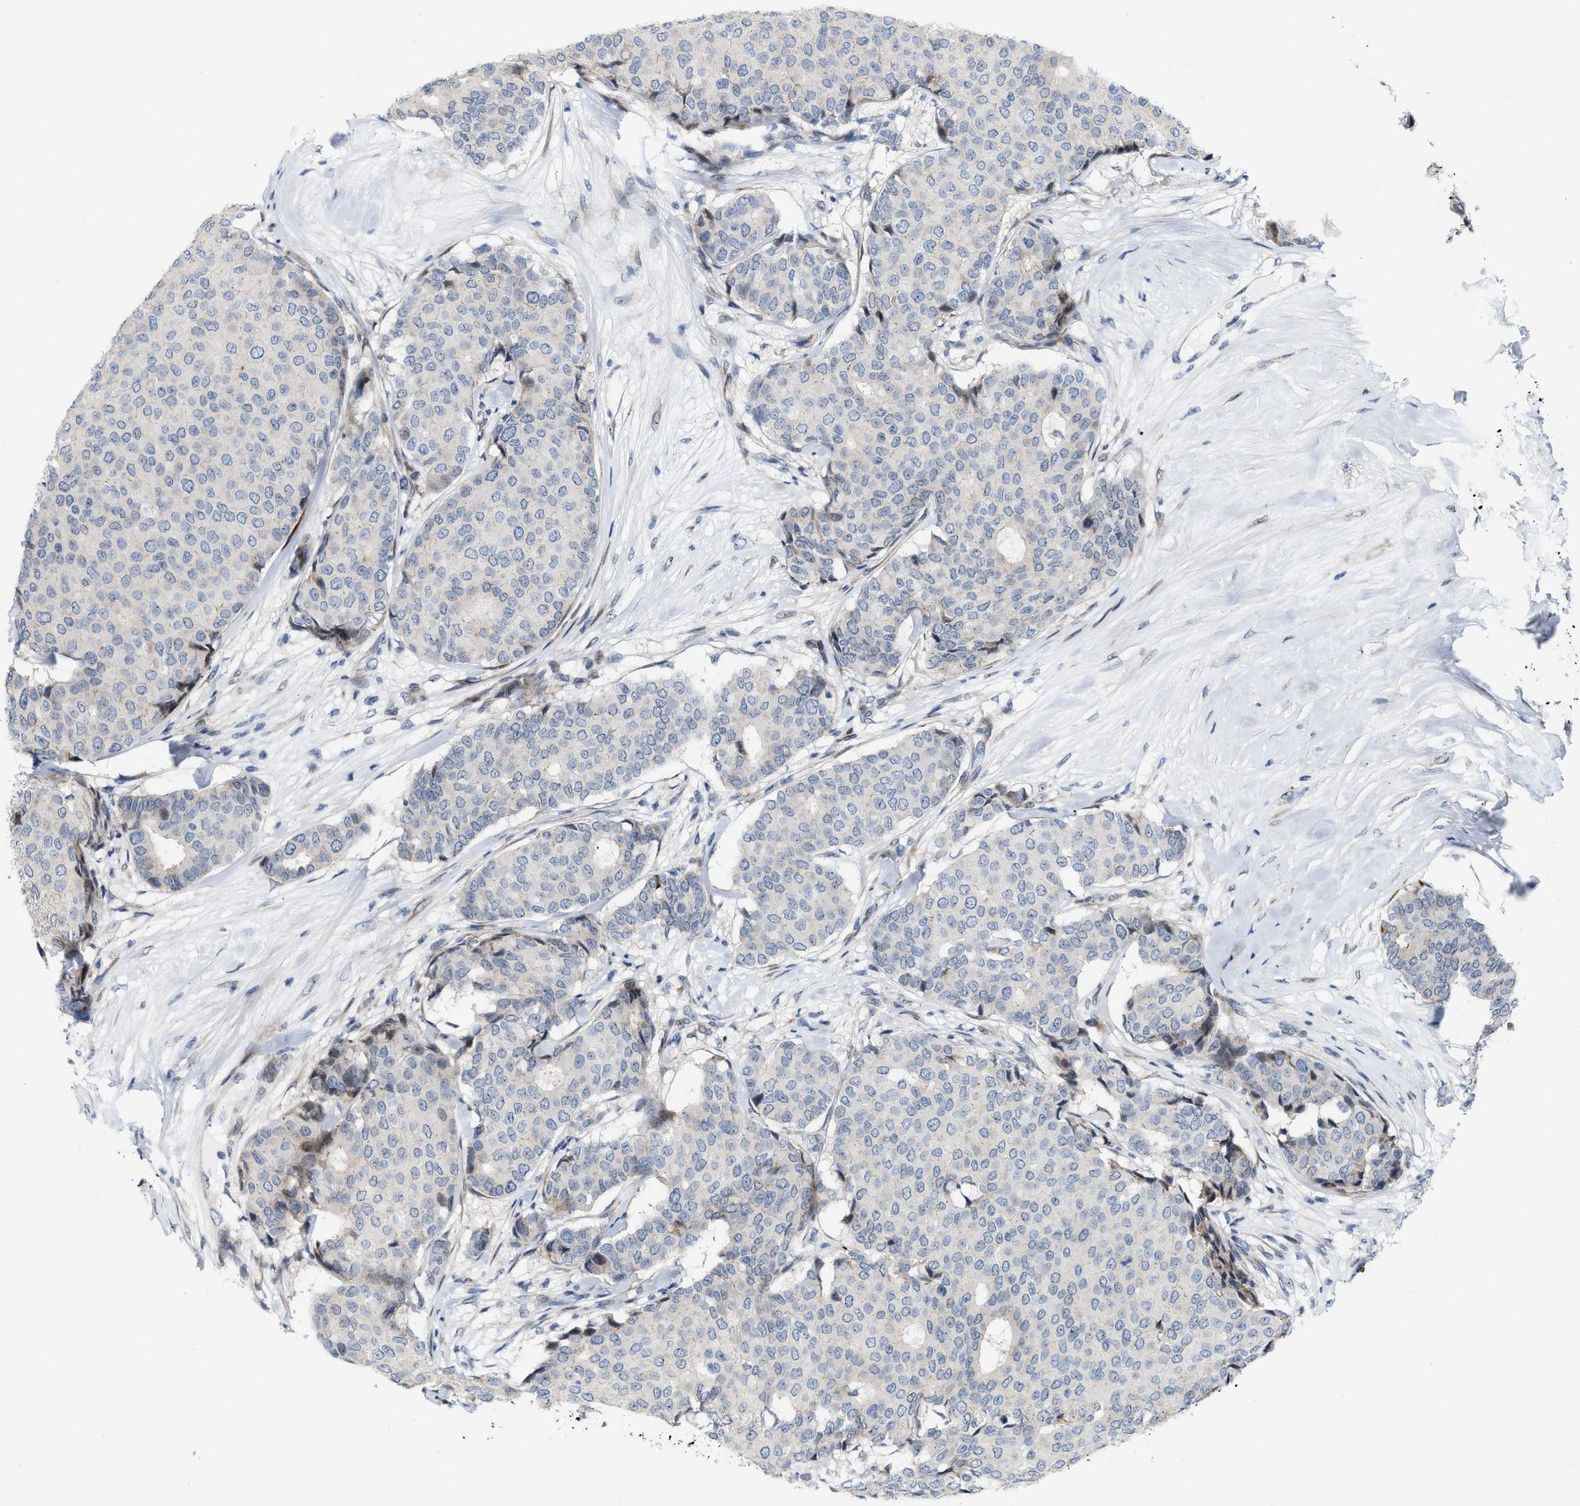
{"staining": {"intensity": "negative", "quantity": "none", "location": "none"}, "tissue": "breast cancer", "cell_type": "Tumor cells", "image_type": "cancer", "snomed": [{"axis": "morphology", "description": "Duct carcinoma"}, {"axis": "topography", "description": "Breast"}], "caption": "Immunohistochemical staining of human breast infiltrating ductal carcinoma exhibits no significant positivity in tumor cells. The staining was performed using DAB to visualize the protein expression in brown, while the nuclei were stained in blue with hematoxylin (Magnification: 20x).", "gene": "POLR1F", "patient": {"sex": "female", "age": 75}}